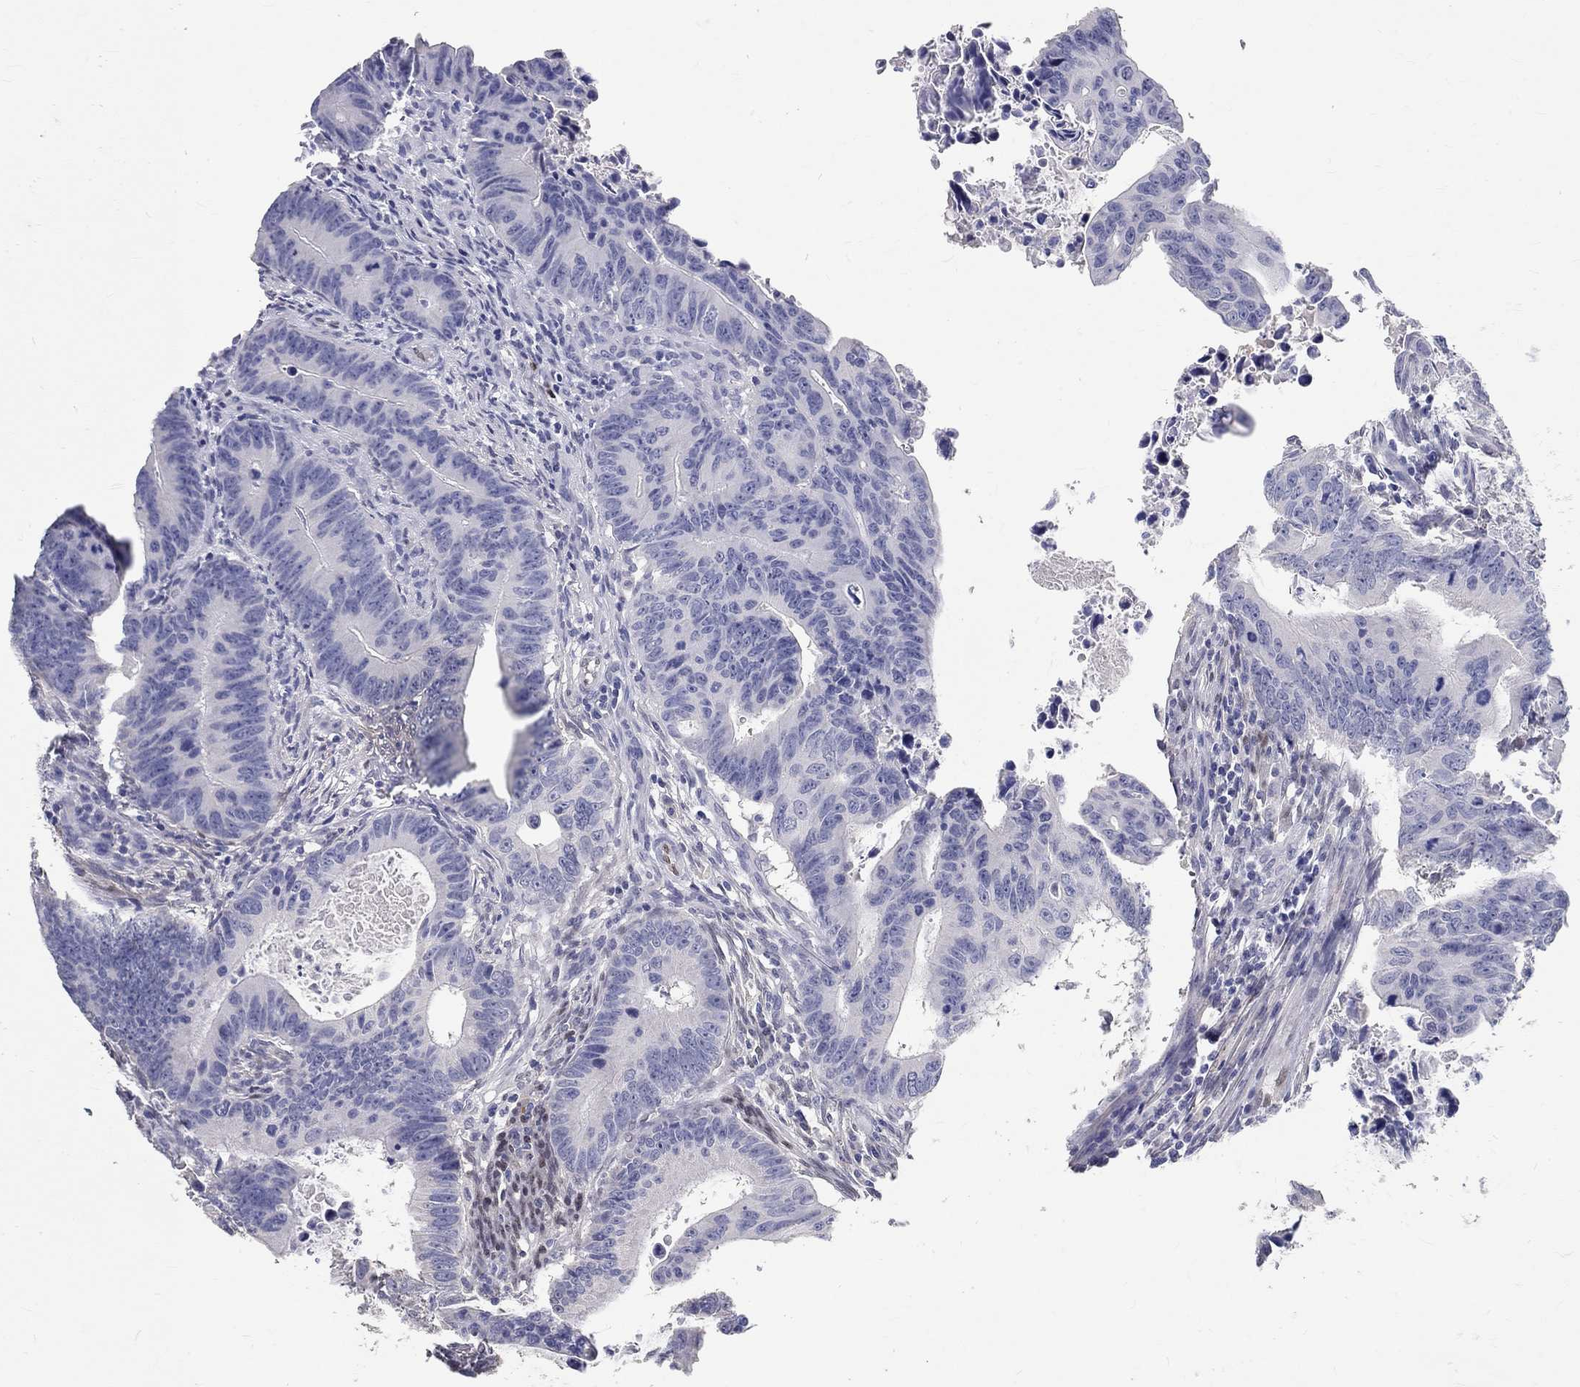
{"staining": {"intensity": "negative", "quantity": "none", "location": "none"}, "tissue": "colorectal cancer", "cell_type": "Tumor cells", "image_type": "cancer", "snomed": [{"axis": "morphology", "description": "Adenocarcinoma, NOS"}, {"axis": "topography", "description": "Colon"}], "caption": "The IHC image has no significant positivity in tumor cells of adenocarcinoma (colorectal) tissue.", "gene": "FGF2", "patient": {"sex": "female", "age": 87}}